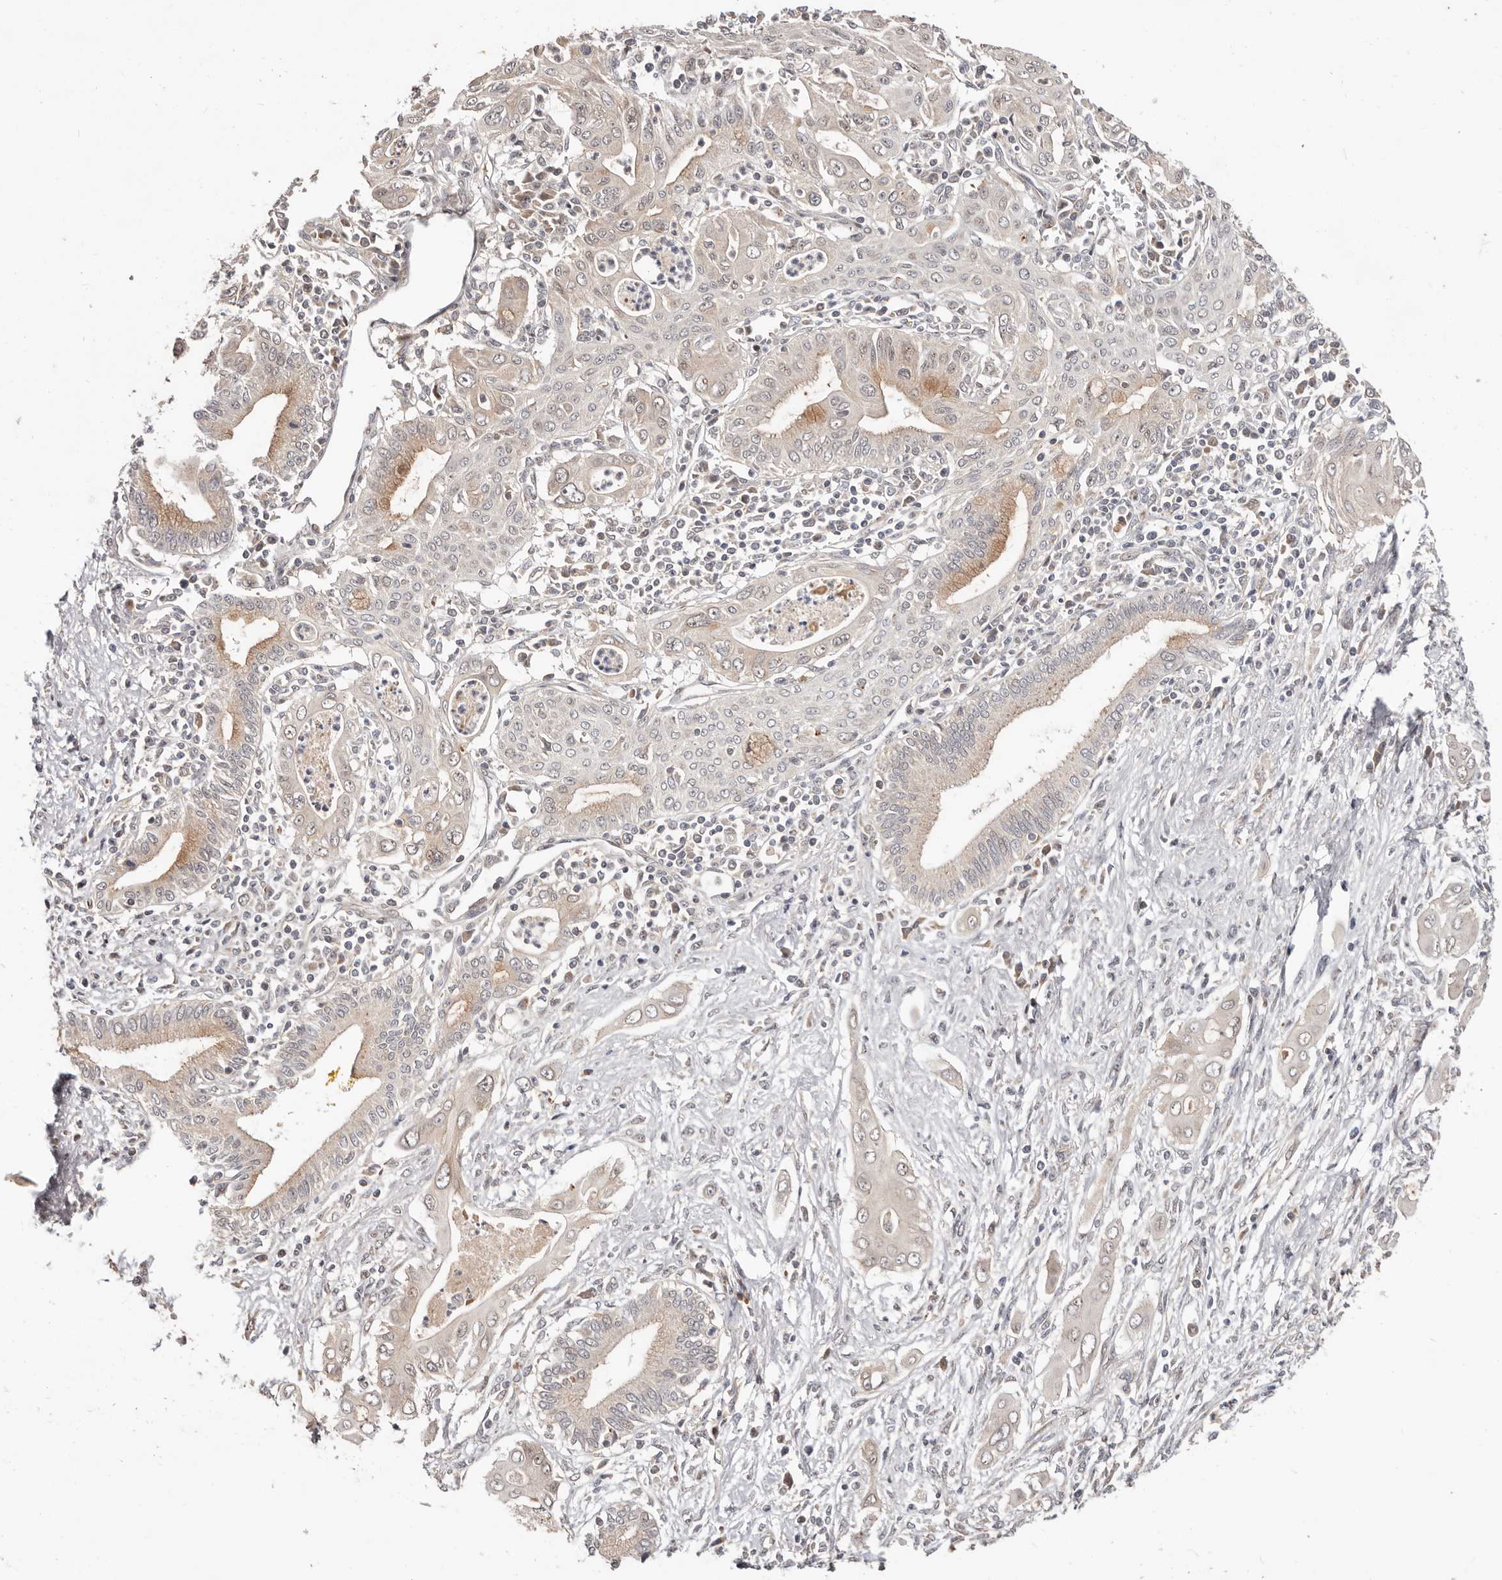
{"staining": {"intensity": "moderate", "quantity": "25%-75%", "location": "cytoplasmic/membranous"}, "tissue": "pancreatic cancer", "cell_type": "Tumor cells", "image_type": "cancer", "snomed": [{"axis": "morphology", "description": "Adenocarcinoma, NOS"}, {"axis": "topography", "description": "Pancreas"}], "caption": "DAB (3,3'-diaminobenzidine) immunohistochemical staining of human pancreatic cancer (adenocarcinoma) shows moderate cytoplasmic/membranous protein staining in about 25%-75% of tumor cells.", "gene": "USP33", "patient": {"sex": "male", "age": 58}}